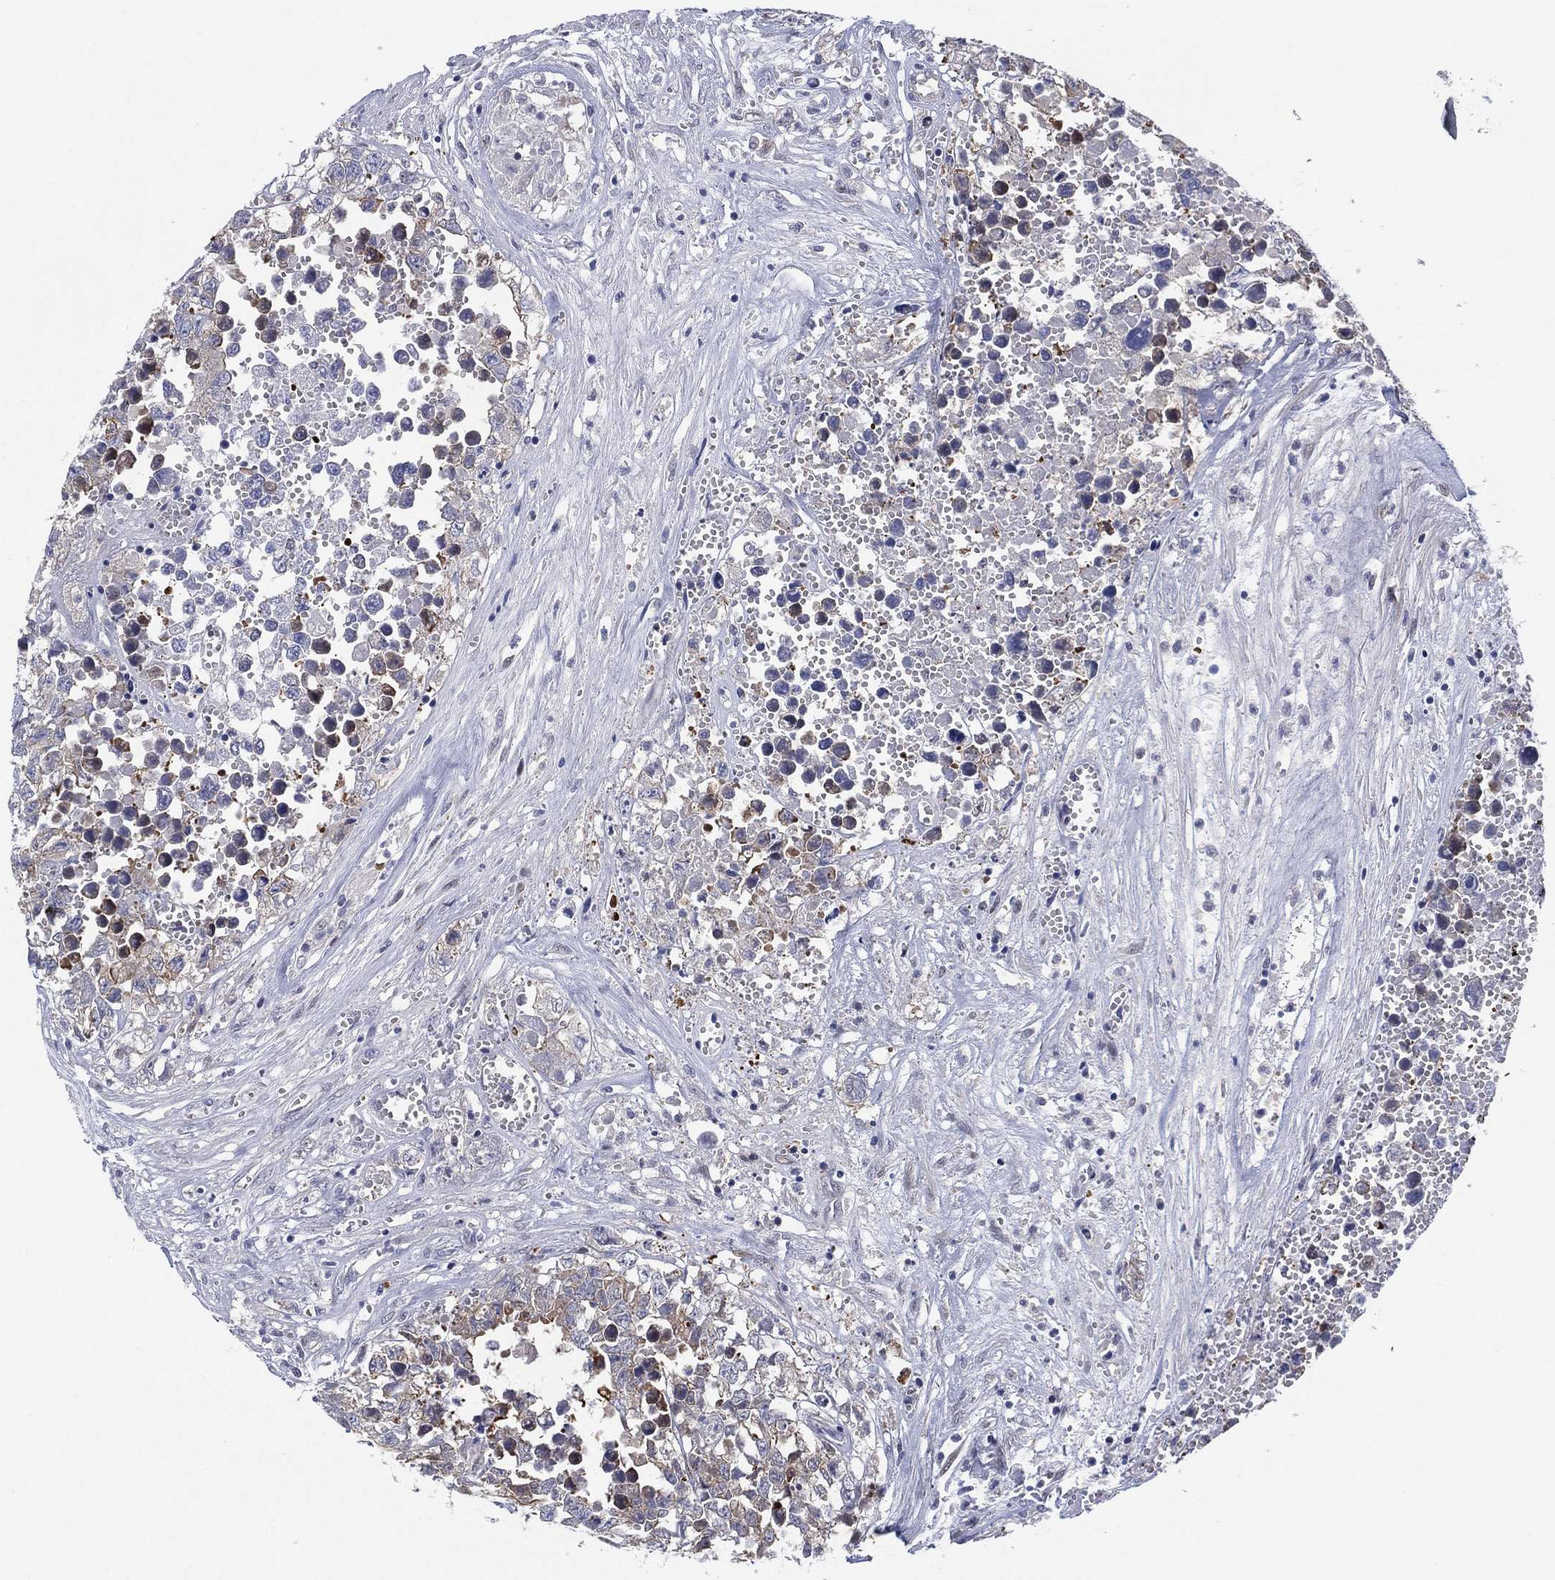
{"staining": {"intensity": "negative", "quantity": "none", "location": "none"}, "tissue": "testis cancer", "cell_type": "Tumor cells", "image_type": "cancer", "snomed": [{"axis": "morphology", "description": "Seminoma, NOS"}, {"axis": "morphology", "description": "Carcinoma, Embryonal, NOS"}, {"axis": "topography", "description": "Testis"}], "caption": "Embryonal carcinoma (testis) stained for a protein using immunohistochemistry (IHC) exhibits no expression tumor cells.", "gene": "SLC4A4", "patient": {"sex": "male", "age": 22}}